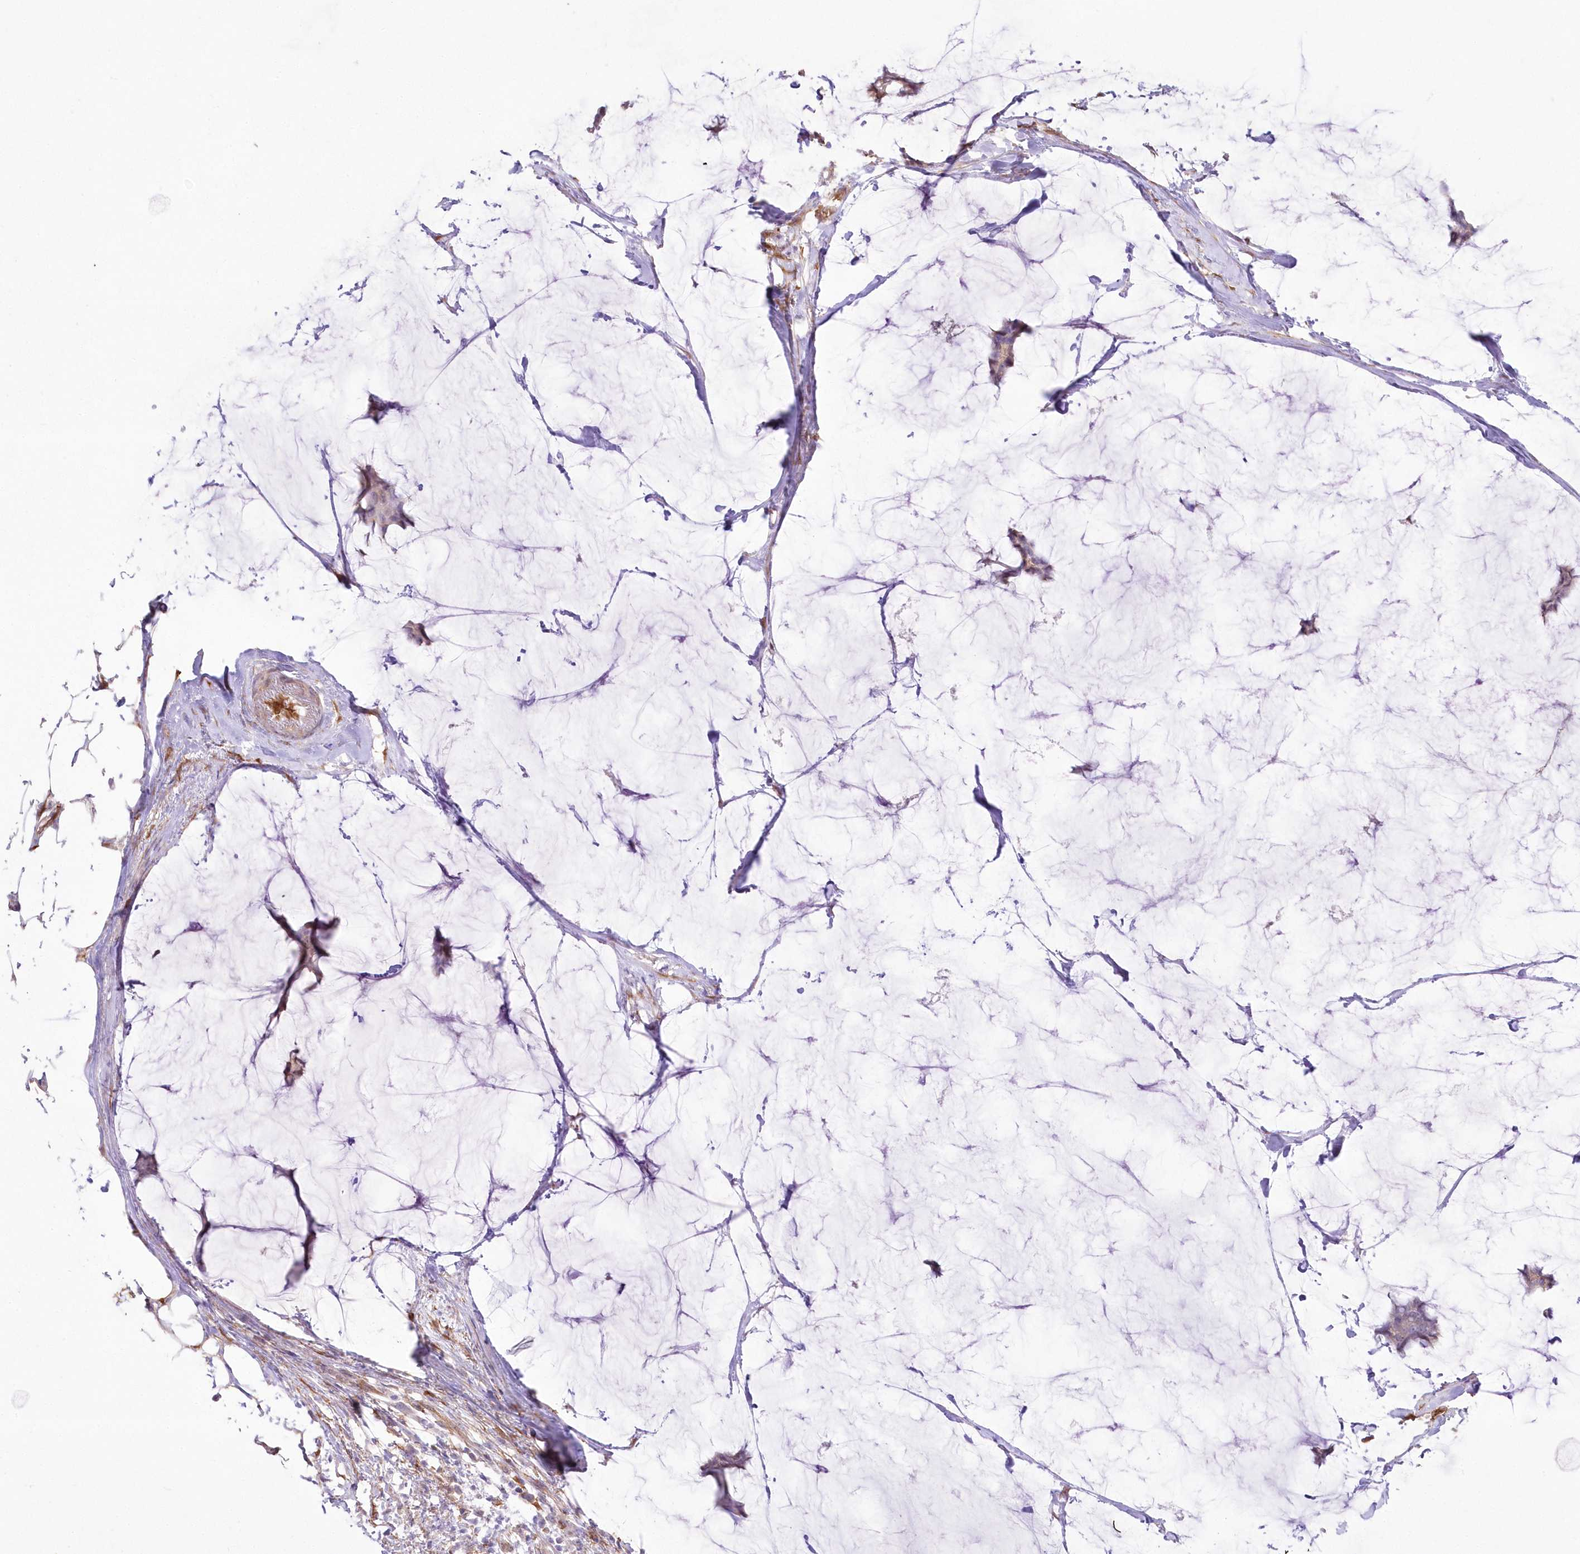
{"staining": {"intensity": "weak", "quantity": "25%-75%", "location": "cytoplasmic/membranous"}, "tissue": "breast cancer", "cell_type": "Tumor cells", "image_type": "cancer", "snomed": [{"axis": "morphology", "description": "Duct carcinoma"}, {"axis": "topography", "description": "Breast"}], "caption": "An image of breast invasive ductal carcinoma stained for a protein exhibits weak cytoplasmic/membranous brown staining in tumor cells.", "gene": "SH3PXD2B", "patient": {"sex": "female", "age": 93}}